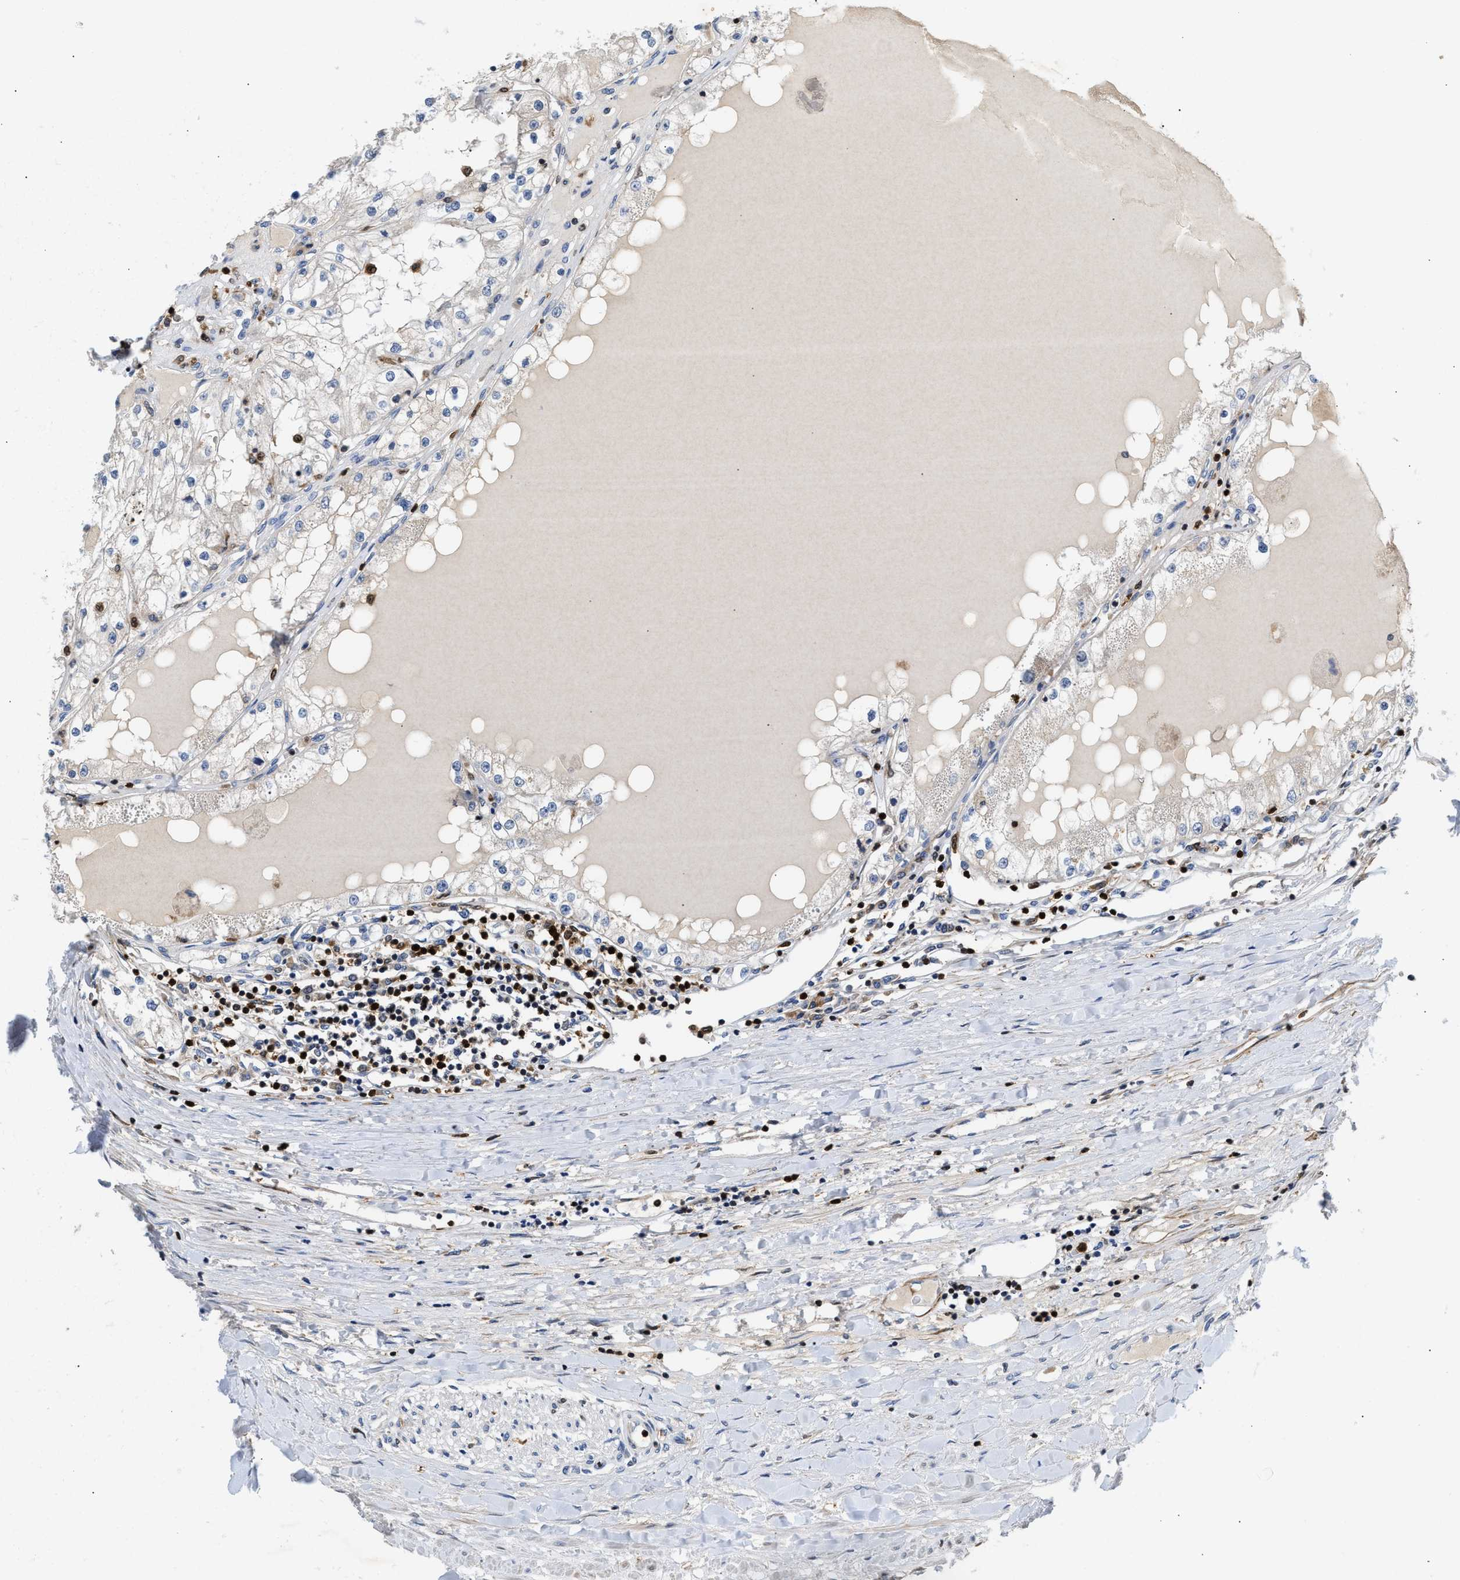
{"staining": {"intensity": "negative", "quantity": "none", "location": "none"}, "tissue": "renal cancer", "cell_type": "Tumor cells", "image_type": "cancer", "snomed": [{"axis": "morphology", "description": "Adenocarcinoma, NOS"}, {"axis": "topography", "description": "Kidney"}], "caption": "Immunohistochemistry micrograph of neoplastic tissue: renal cancer stained with DAB (3,3'-diaminobenzidine) exhibits no significant protein positivity in tumor cells.", "gene": "SLIT2", "patient": {"sex": "male", "age": 68}}